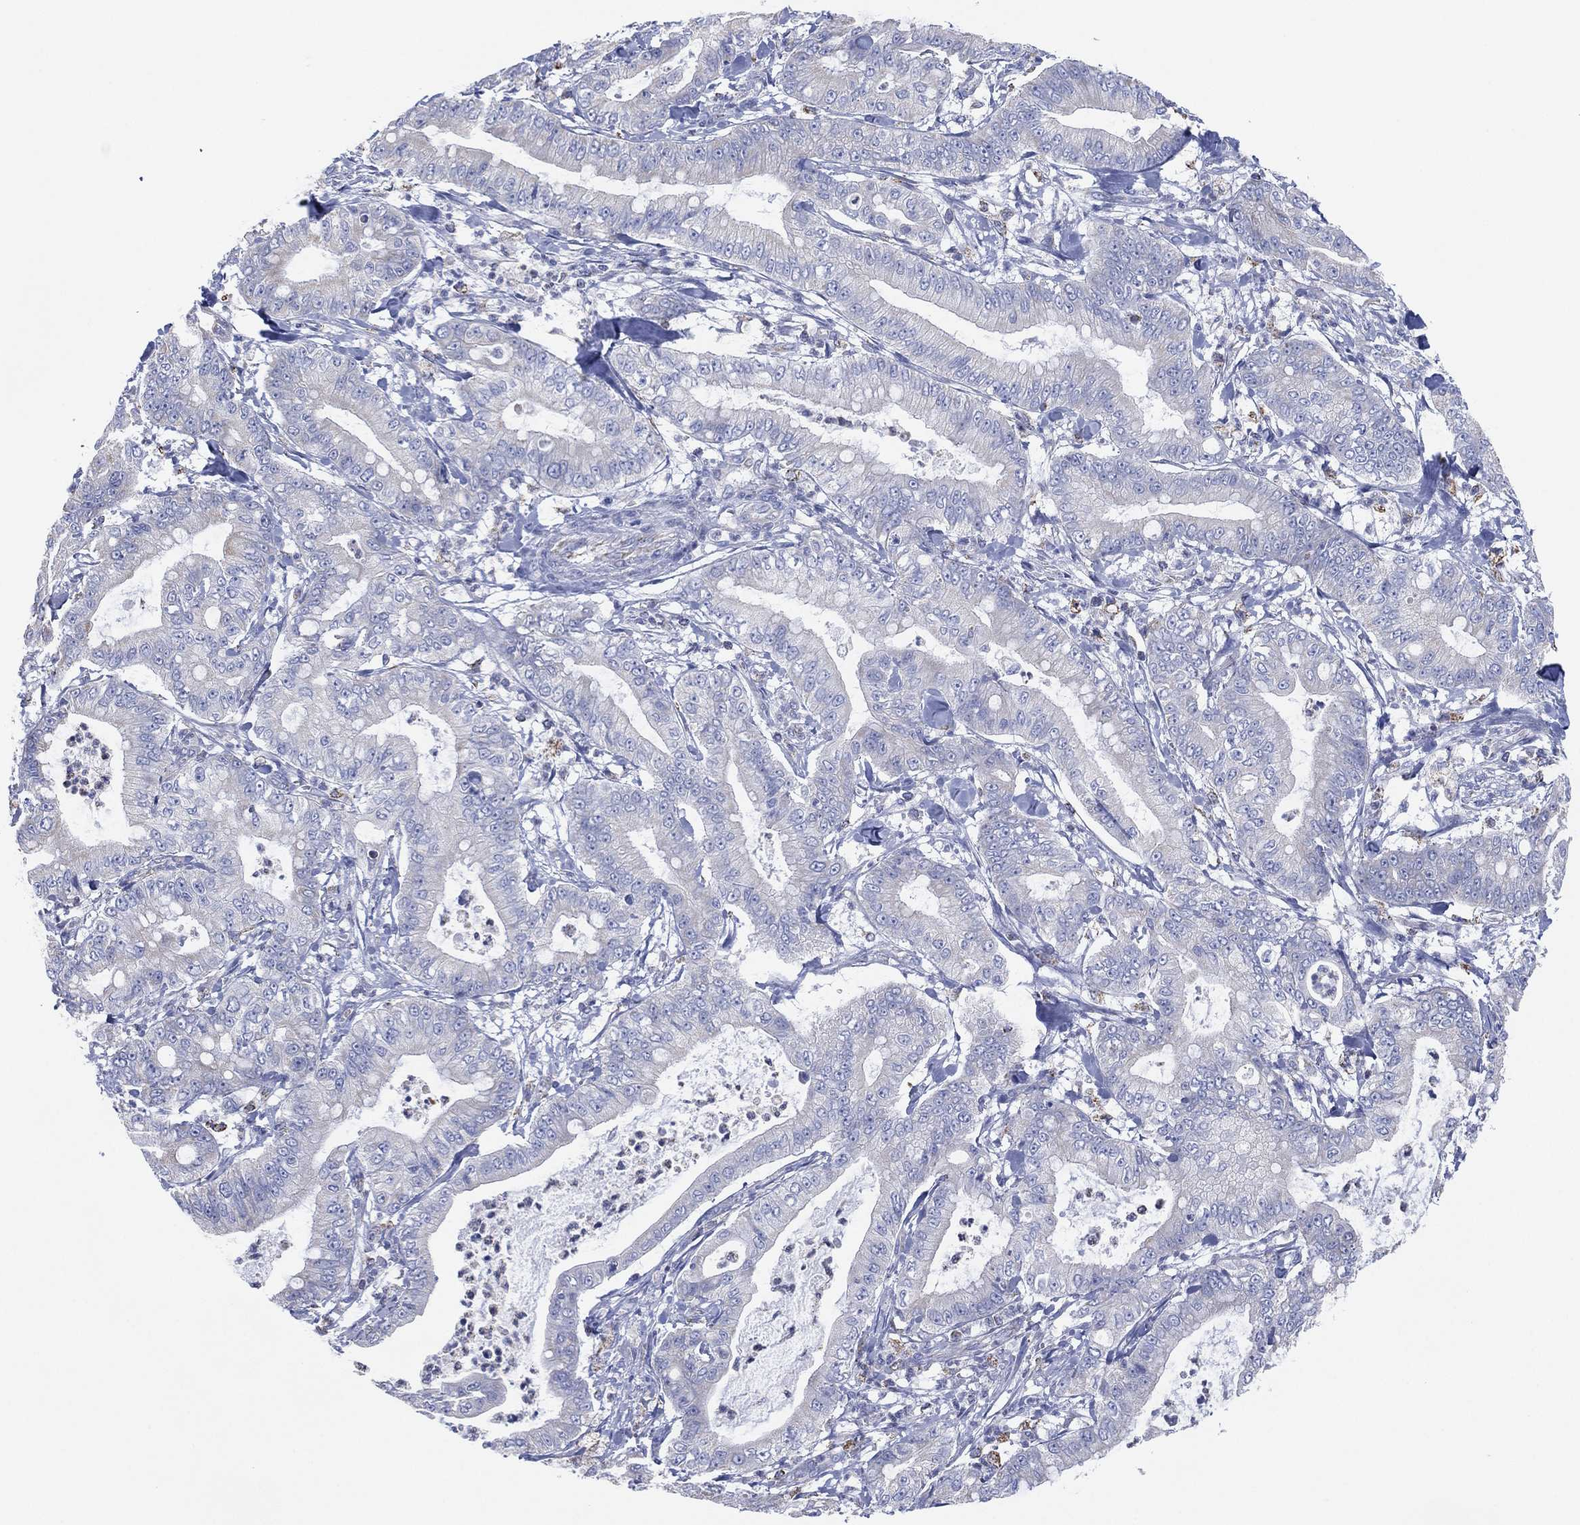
{"staining": {"intensity": "negative", "quantity": "none", "location": "none"}, "tissue": "pancreatic cancer", "cell_type": "Tumor cells", "image_type": "cancer", "snomed": [{"axis": "morphology", "description": "Adenocarcinoma, NOS"}, {"axis": "topography", "description": "Pancreas"}], "caption": "Adenocarcinoma (pancreatic) stained for a protein using immunohistochemistry (IHC) displays no staining tumor cells.", "gene": "CFTR", "patient": {"sex": "male", "age": 71}}